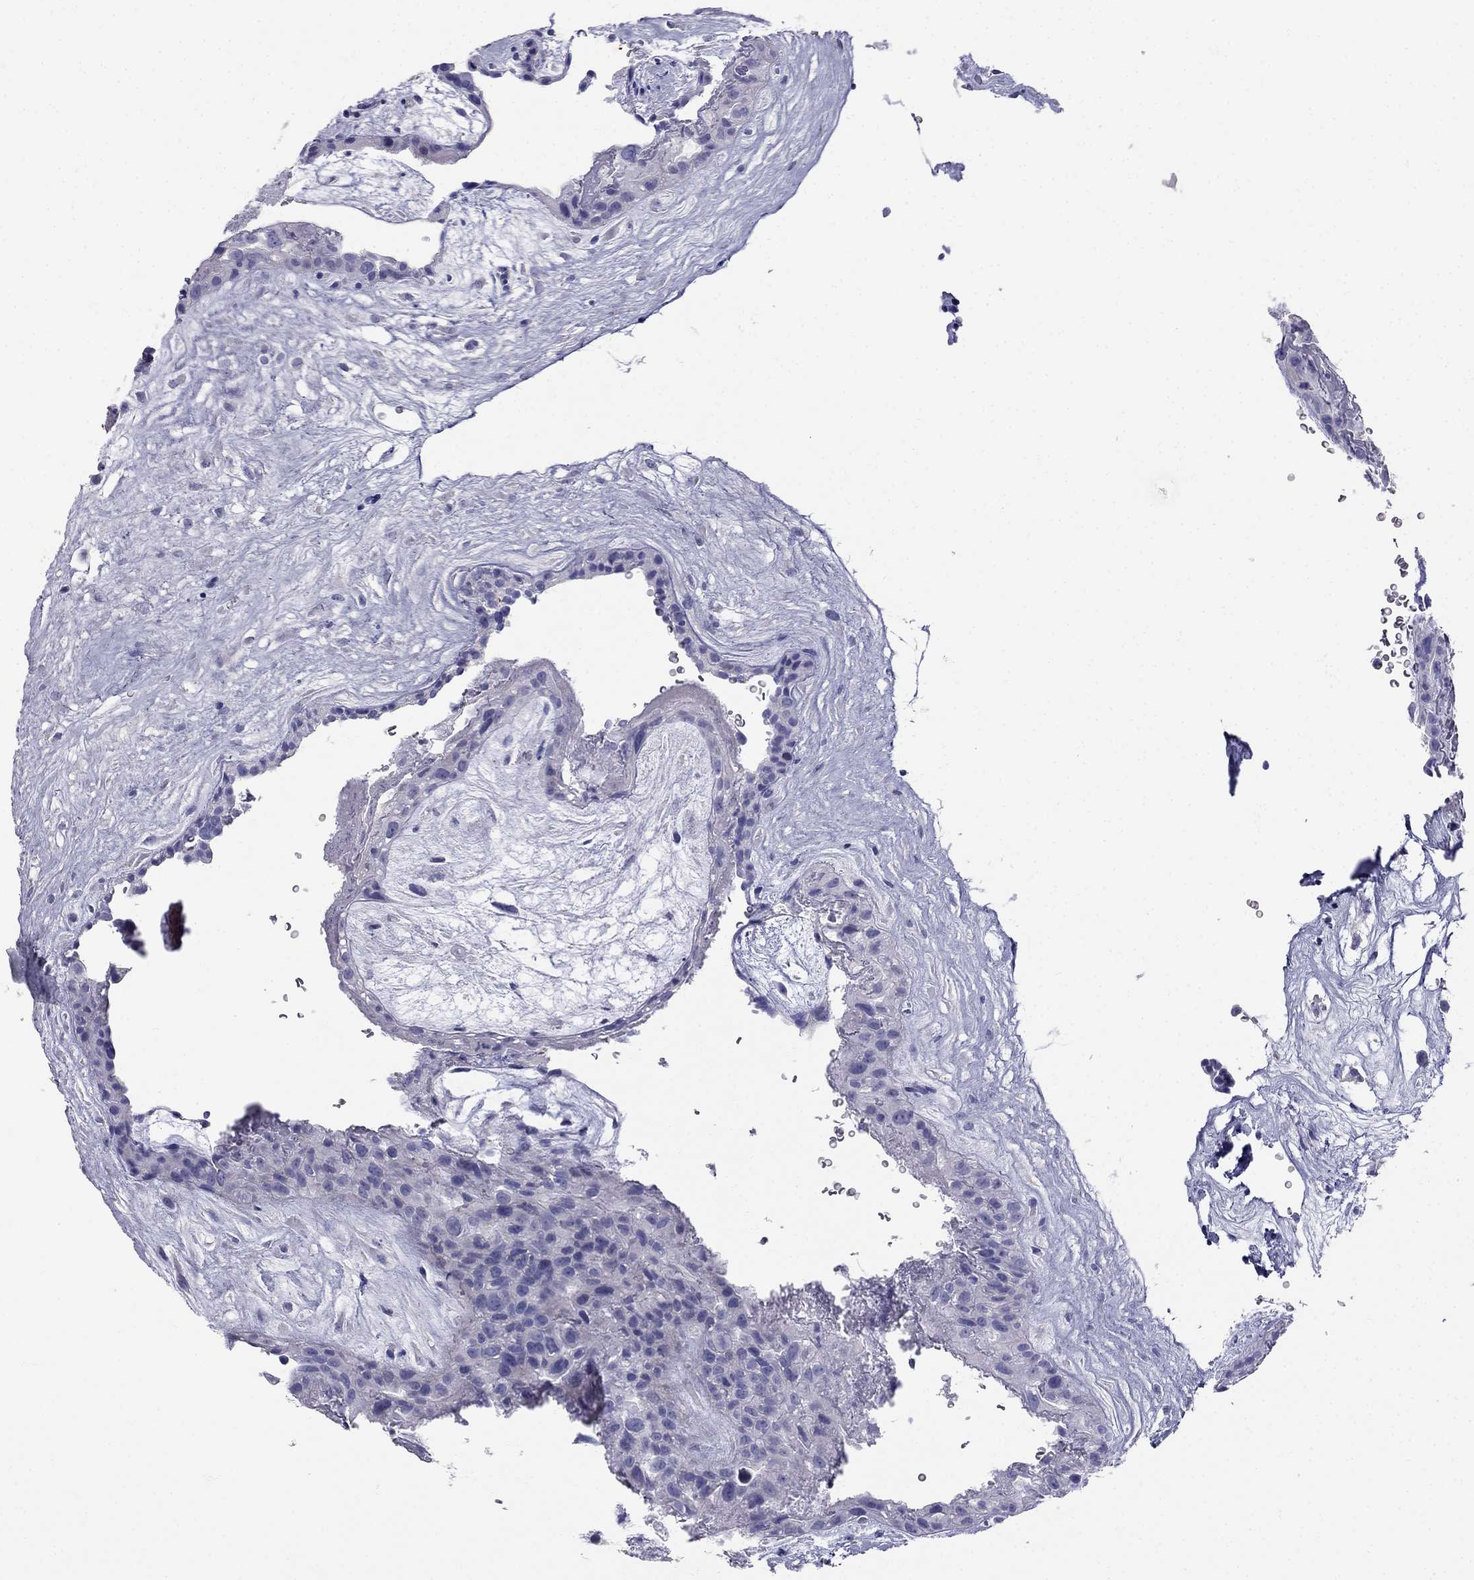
{"staining": {"intensity": "negative", "quantity": "none", "location": "none"}, "tissue": "placenta", "cell_type": "Decidual cells", "image_type": "normal", "snomed": [{"axis": "morphology", "description": "Normal tissue, NOS"}, {"axis": "topography", "description": "Placenta"}], "caption": "The photomicrograph exhibits no staining of decidual cells in benign placenta. The staining was performed using DAB to visualize the protein expression in brown, while the nuclei were stained in blue with hematoxylin (Magnification: 20x).", "gene": "RFLNA", "patient": {"sex": "female", "age": 19}}